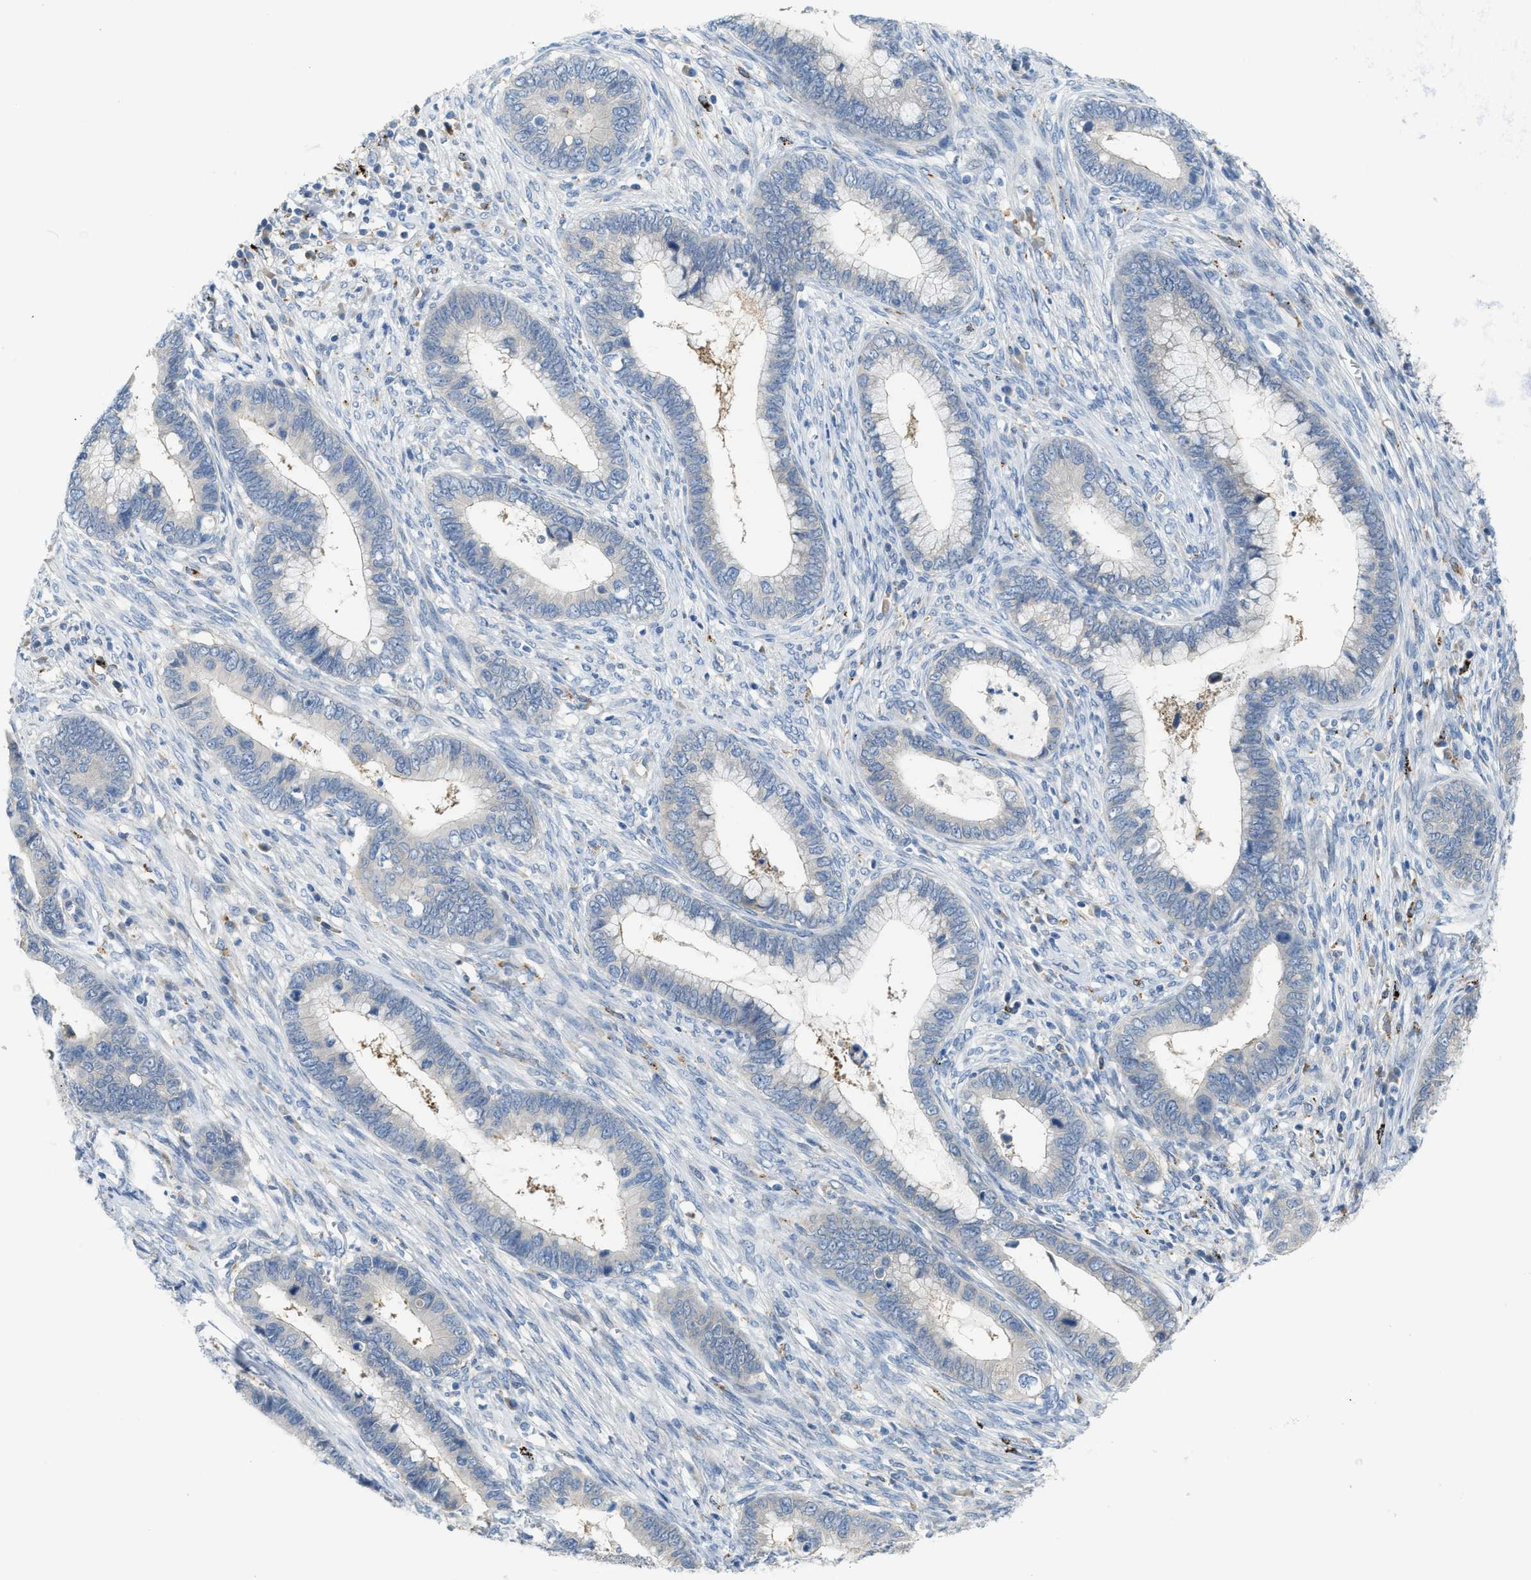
{"staining": {"intensity": "negative", "quantity": "none", "location": "none"}, "tissue": "cervical cancer", "cell_type": "Tumor cells", "image_type": "cancer", "snomed": [{"axis": "morphology", "description": "Adenocarcinoma, NOS"}, {"axis": "topography", "description": "Cervix"}], "caption": "This is an immunohistochemistry photomicrograph of human cervical cancer. There is no expression in tumor cells.", "gene": "KLHDC10", "patient": {"sex": "female", "age": 44}}